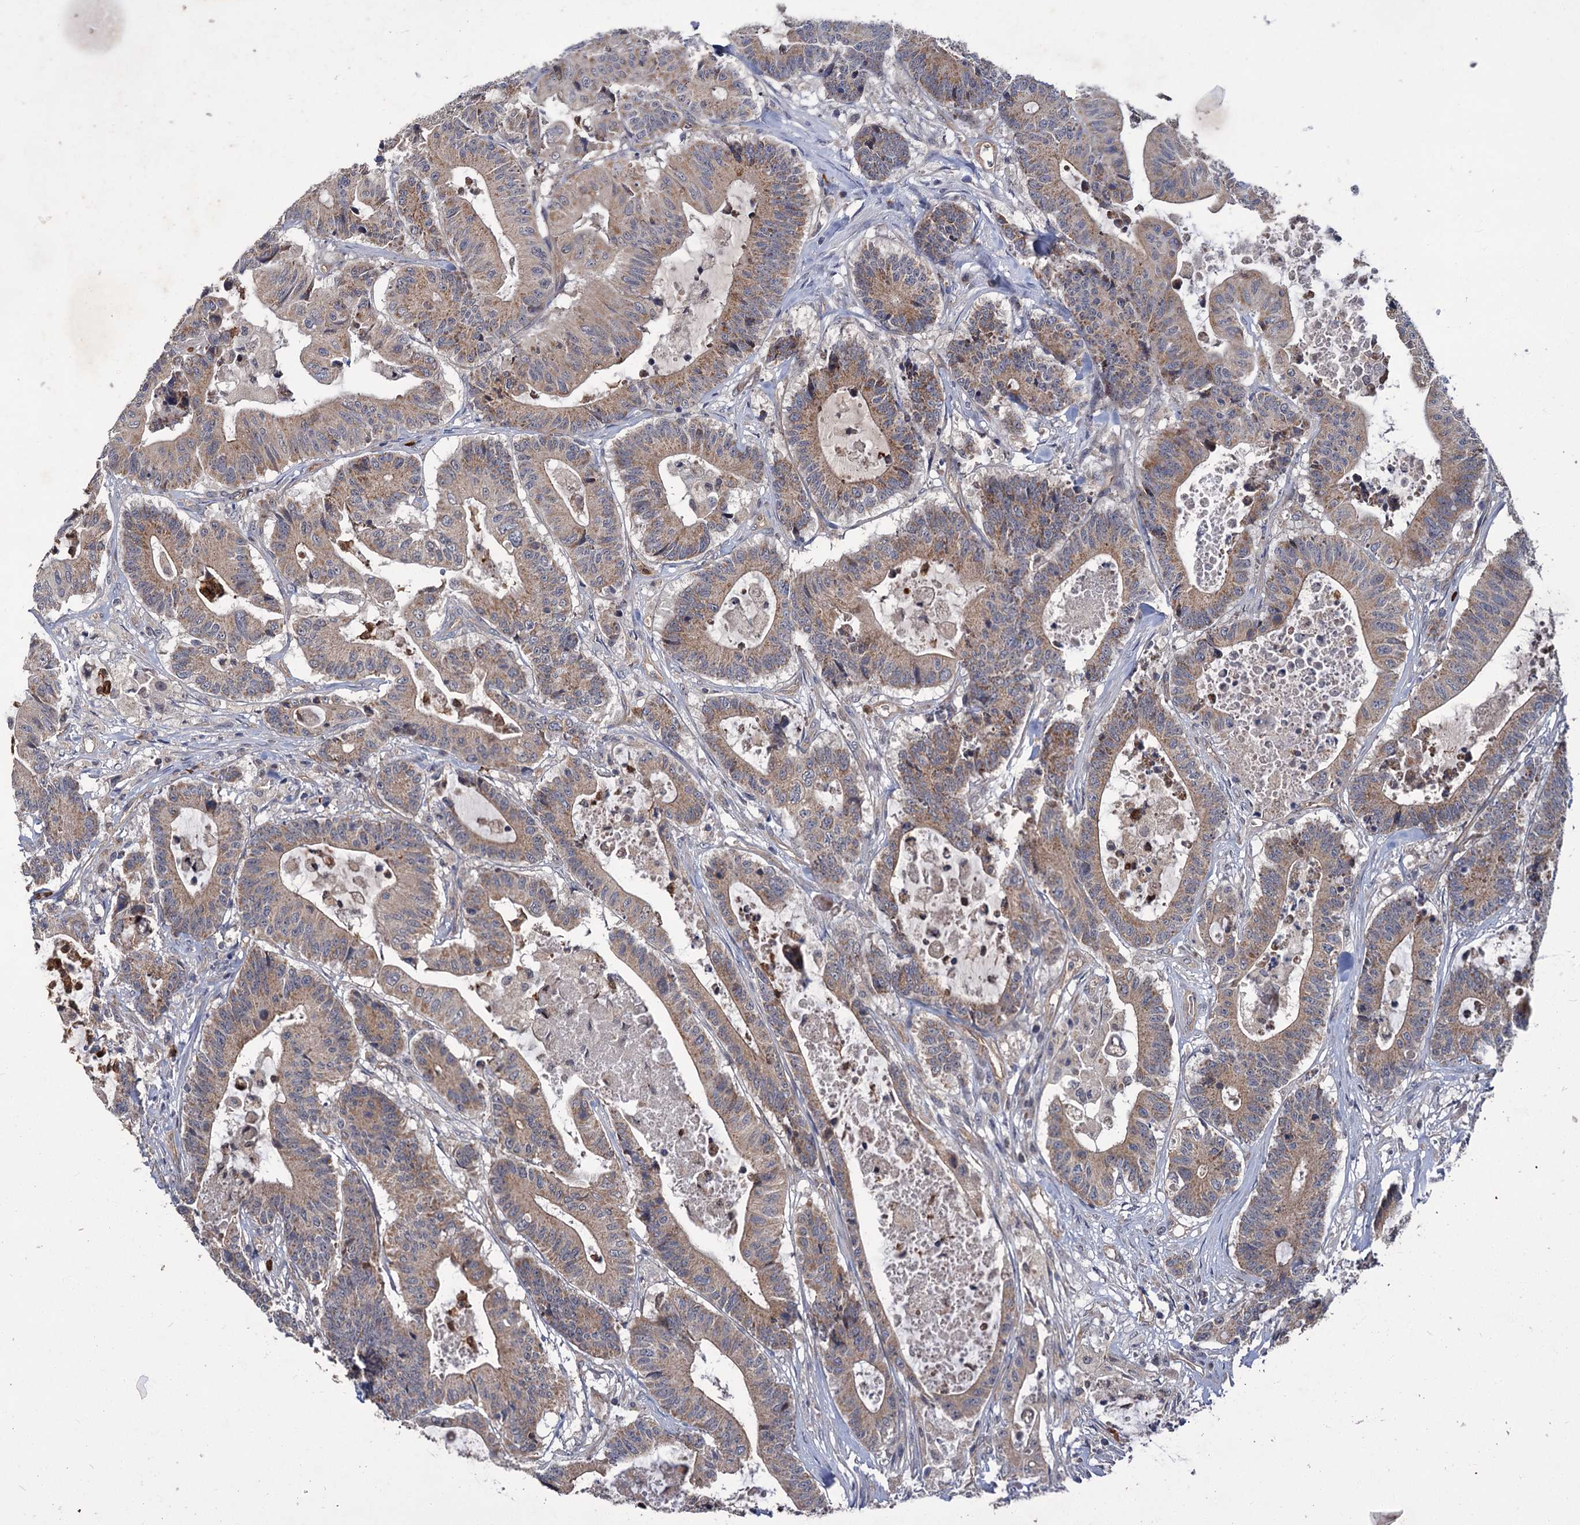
{"staining": {"intensity": "weak", "quantity": ">75%", "location": "cytoplasmic/membranous"}, "tissue": "colorectal cancer", "cell_type": "Tumor cells", "image_type": "cancer", "snomed": [{"axis": "morphology", "description": "Adenocarcinoma, NOS"}, {"axis": "topography", "description": "Colon"}], "caption": "High-power microscopy captured an IHC image of colorectal cancer (adenocarcinoma), revealing weak cytoplasmic/membranous expression in approximately >75% of tumor cells.", "gene": "DYNC2H1", "patient": {"sex": "female", "age": 84}}